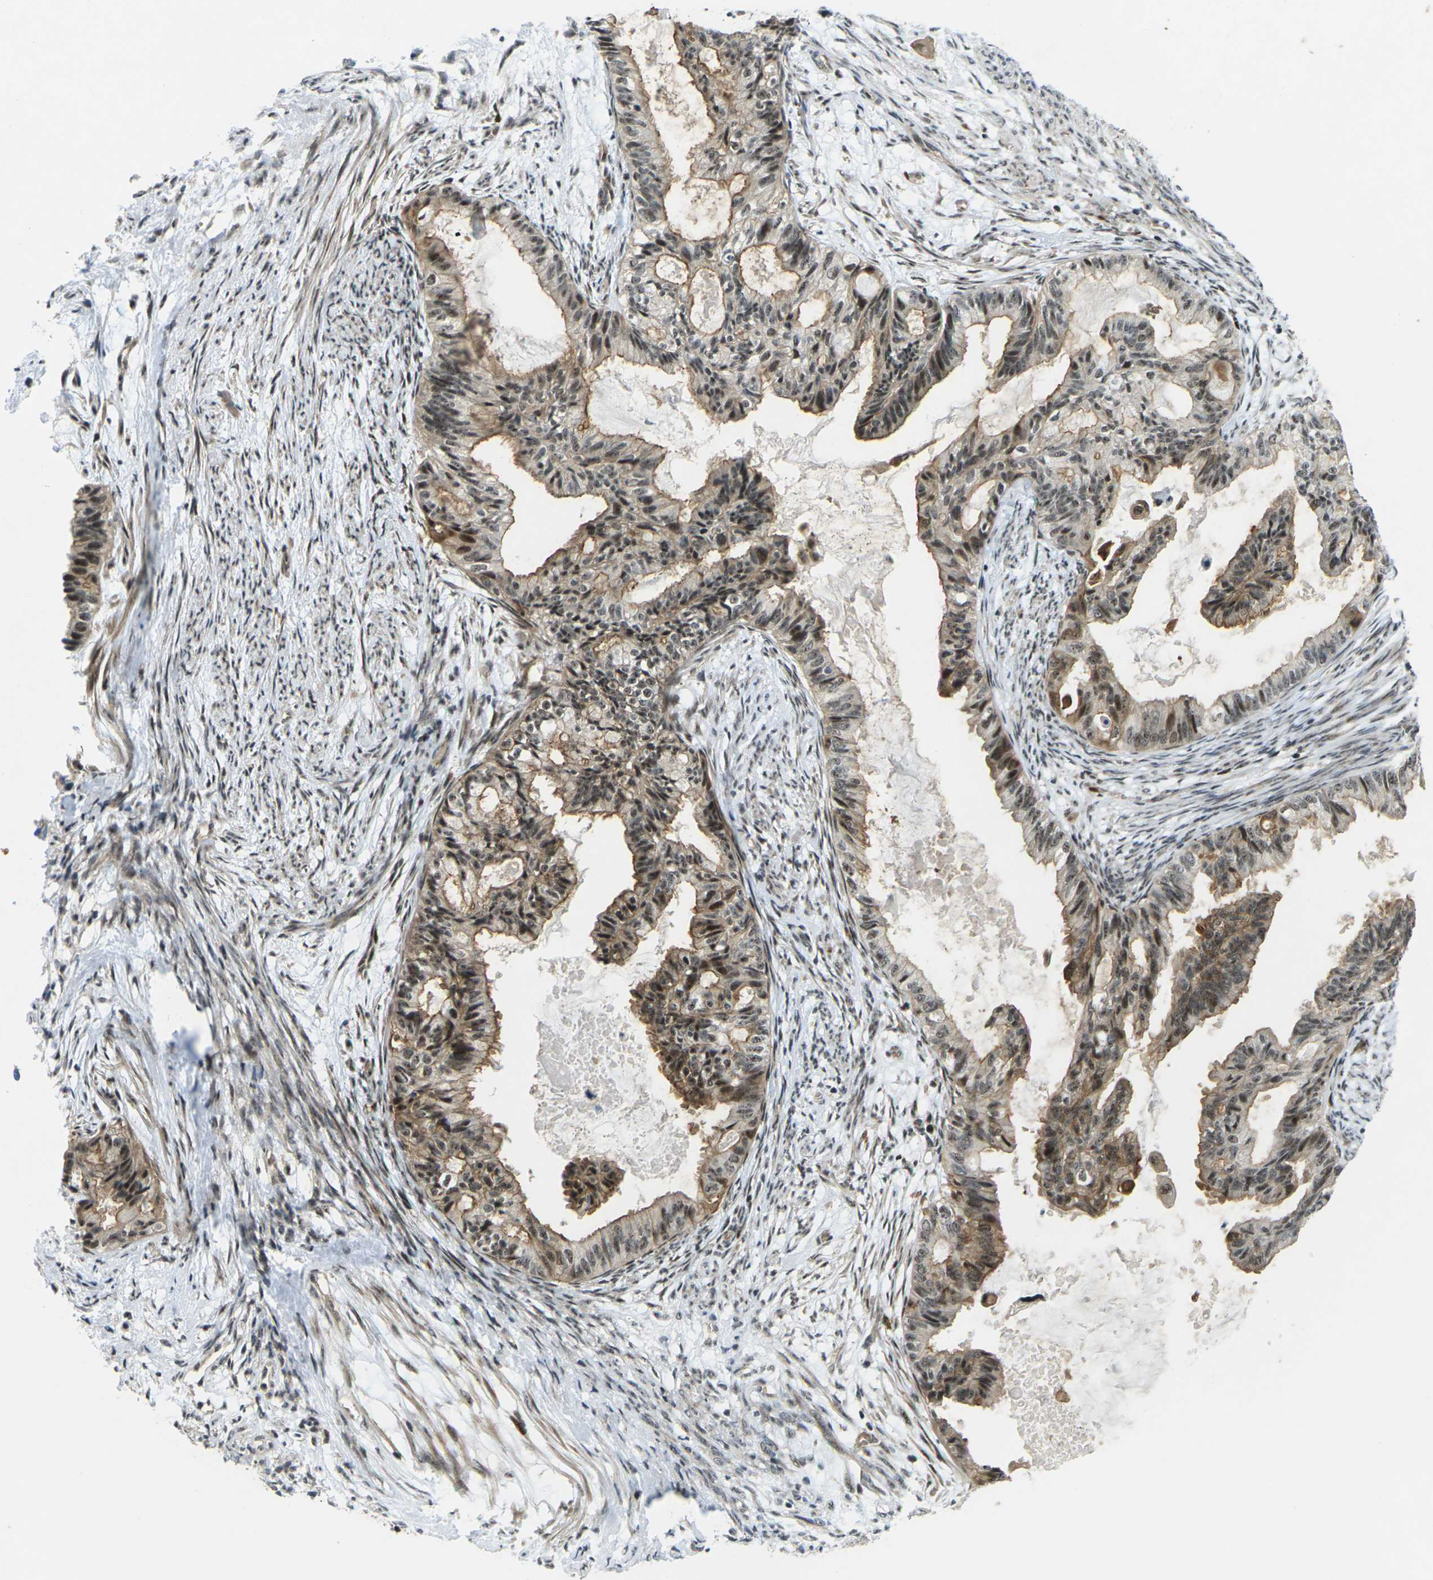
{"staining": {"intensity": "moderate", "quantity": ">75%", "location": "cytoplasmic/membranous,nuclear"}, "tissue": "cervical cancer", "cell_type": "Tumor cells", "image_type": "cancer", "snomed": [{"axis": "morphology", "description": "Normal tissue, NOS"}, {"axis": "morphology", "description": "Adenocarcinoma, NOS"}, {"axis": "topography", "description": "Cervix"}, {"axis": "topography", "description": "Endometrium"}], "caption": "A histopathology image showing moderate cytoplasmic/membranous and nuclear expression in approximately >75% of tumor cells in adenocarcinoma (cervical), as visualized by brown immunohistochemical staining.", "gene": "UBE2S", "patient": {"sex": "female", "age": 86}}